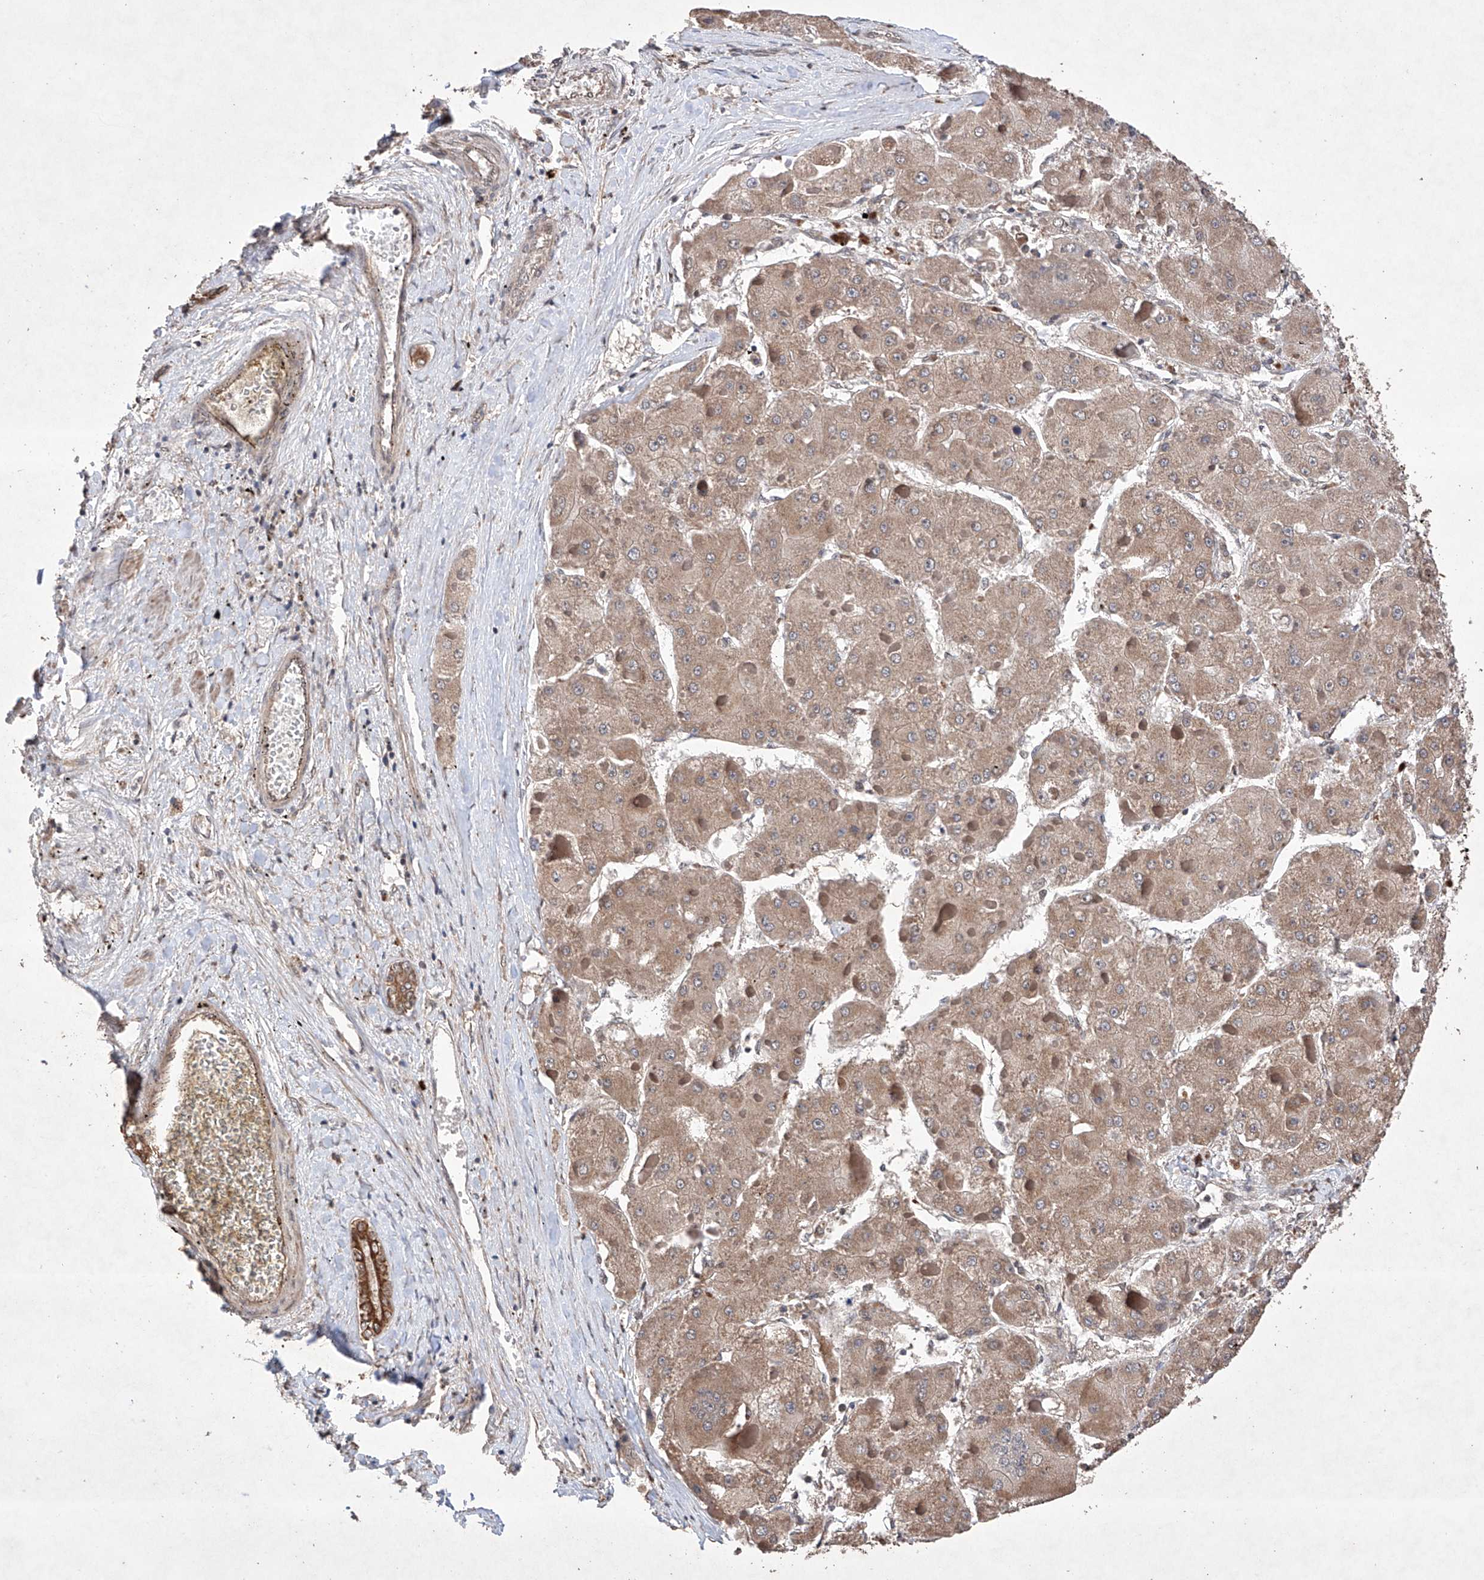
{"staining": {"intensity": "weak", "quantity": ">75%", "location": "cytoplasmic/membranous"}, "tissue": "liver cancer", "cell_type": "Tumor cells", "image_type": "cancer", "snomed": [{"axis": "morphology", "description": "Carcinoma, Hepatocellular, NOS"}, {"axis": "topography", "description": "Liver"}], "caption": "Liver hepatocellular carcinoma stained for a protein exhibits weak cytoplasmic/membranous positivity in tumor cells.", "gene": "LURAP1", "patient": {"sex": "female", "age": 73}}